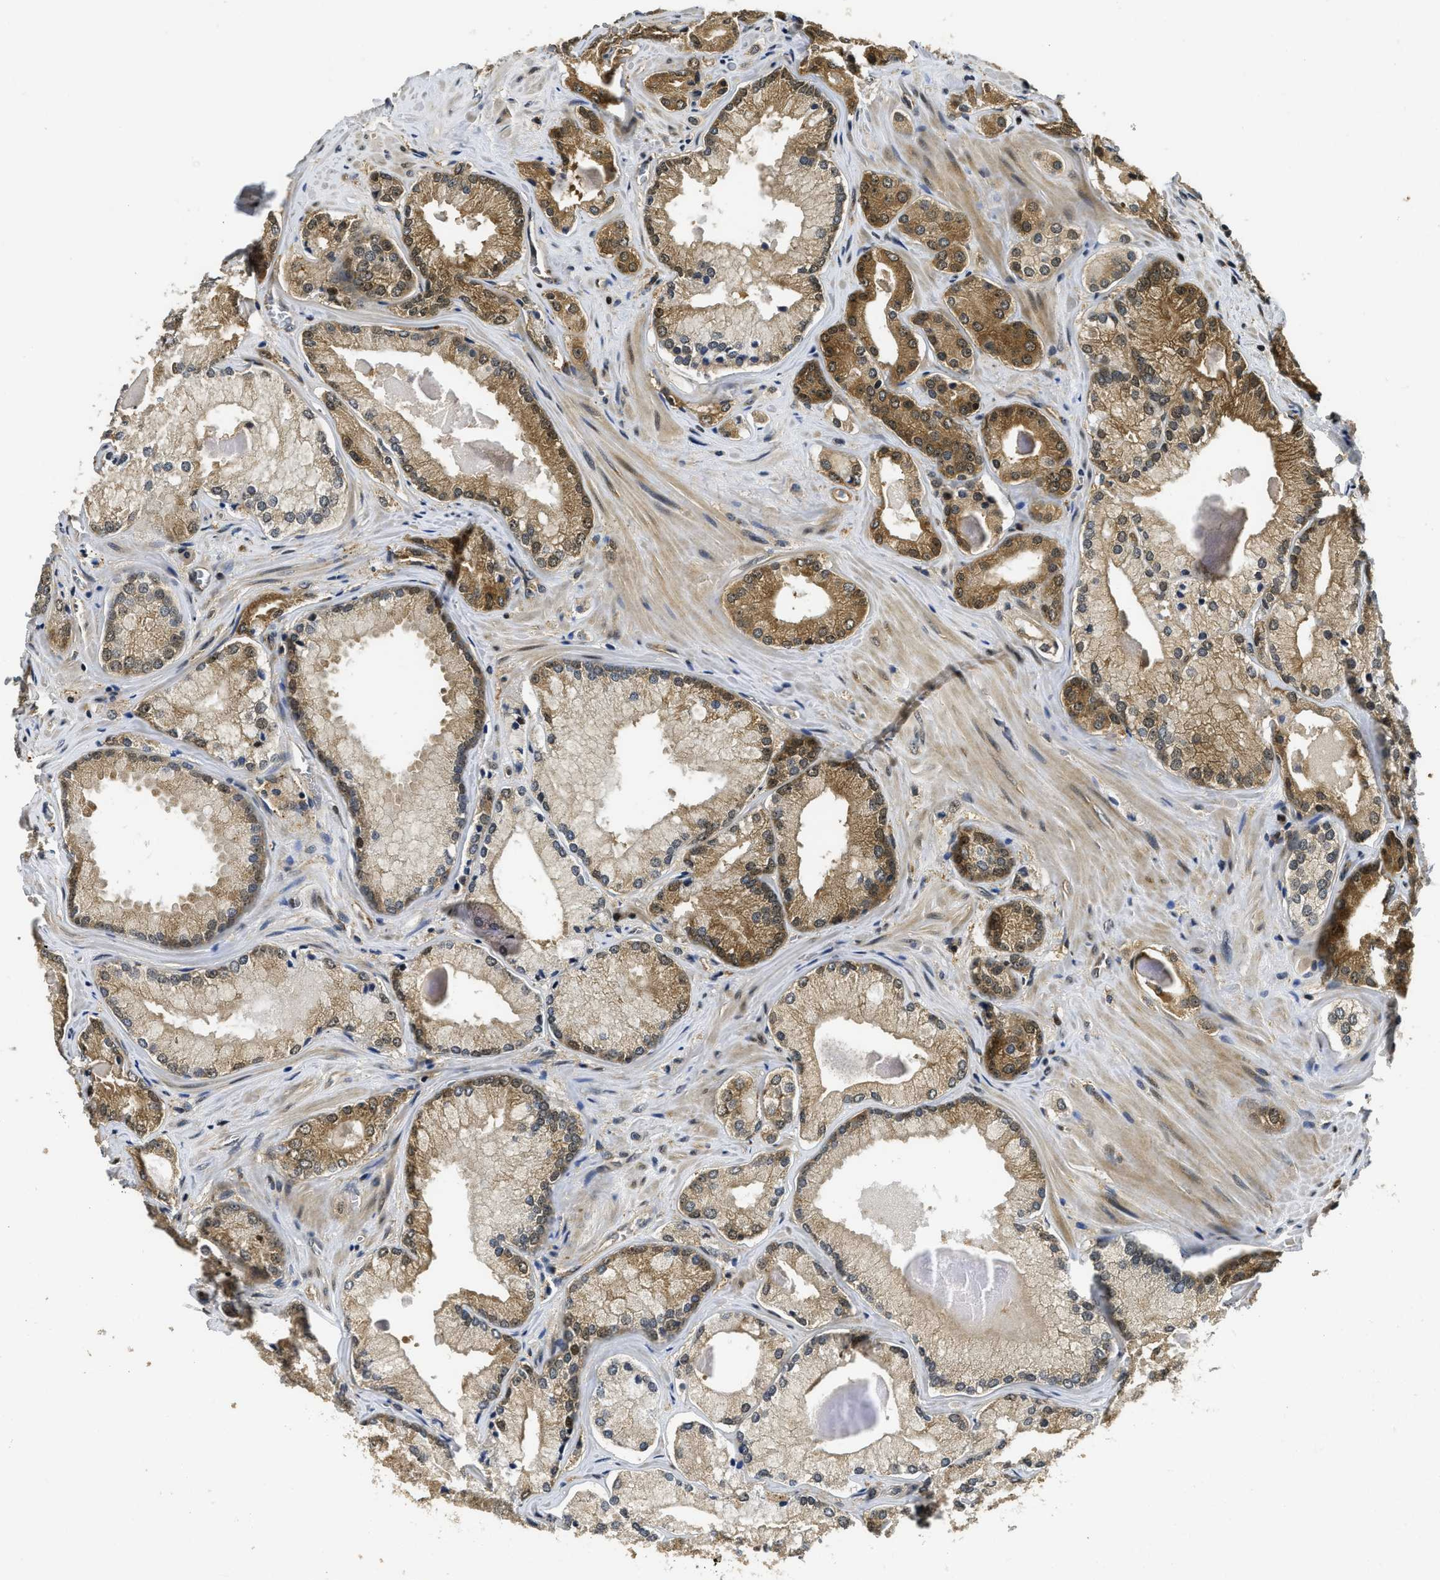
{"staining": {"intensity": "moderate", "quantity": ">75%", "location": "cytoplasmic/membranous"}, "tissue": "prostate cancer", "cell_type": "Tumor cells", "image_type": "cancer", "snomed": [{"axis": "morphology", "description": "Adenocarcinoma, Low grade"}, {"axis": "topography", "description": "Prostate"}], "caption": "Human prostate cancer stained for a protein (brown) exhibits moderate cytoplasmic/membranous positive staining in about >75% of tumor cells.", "gene": "ADSL", "patient": {"sex": "male", "age": 65}}